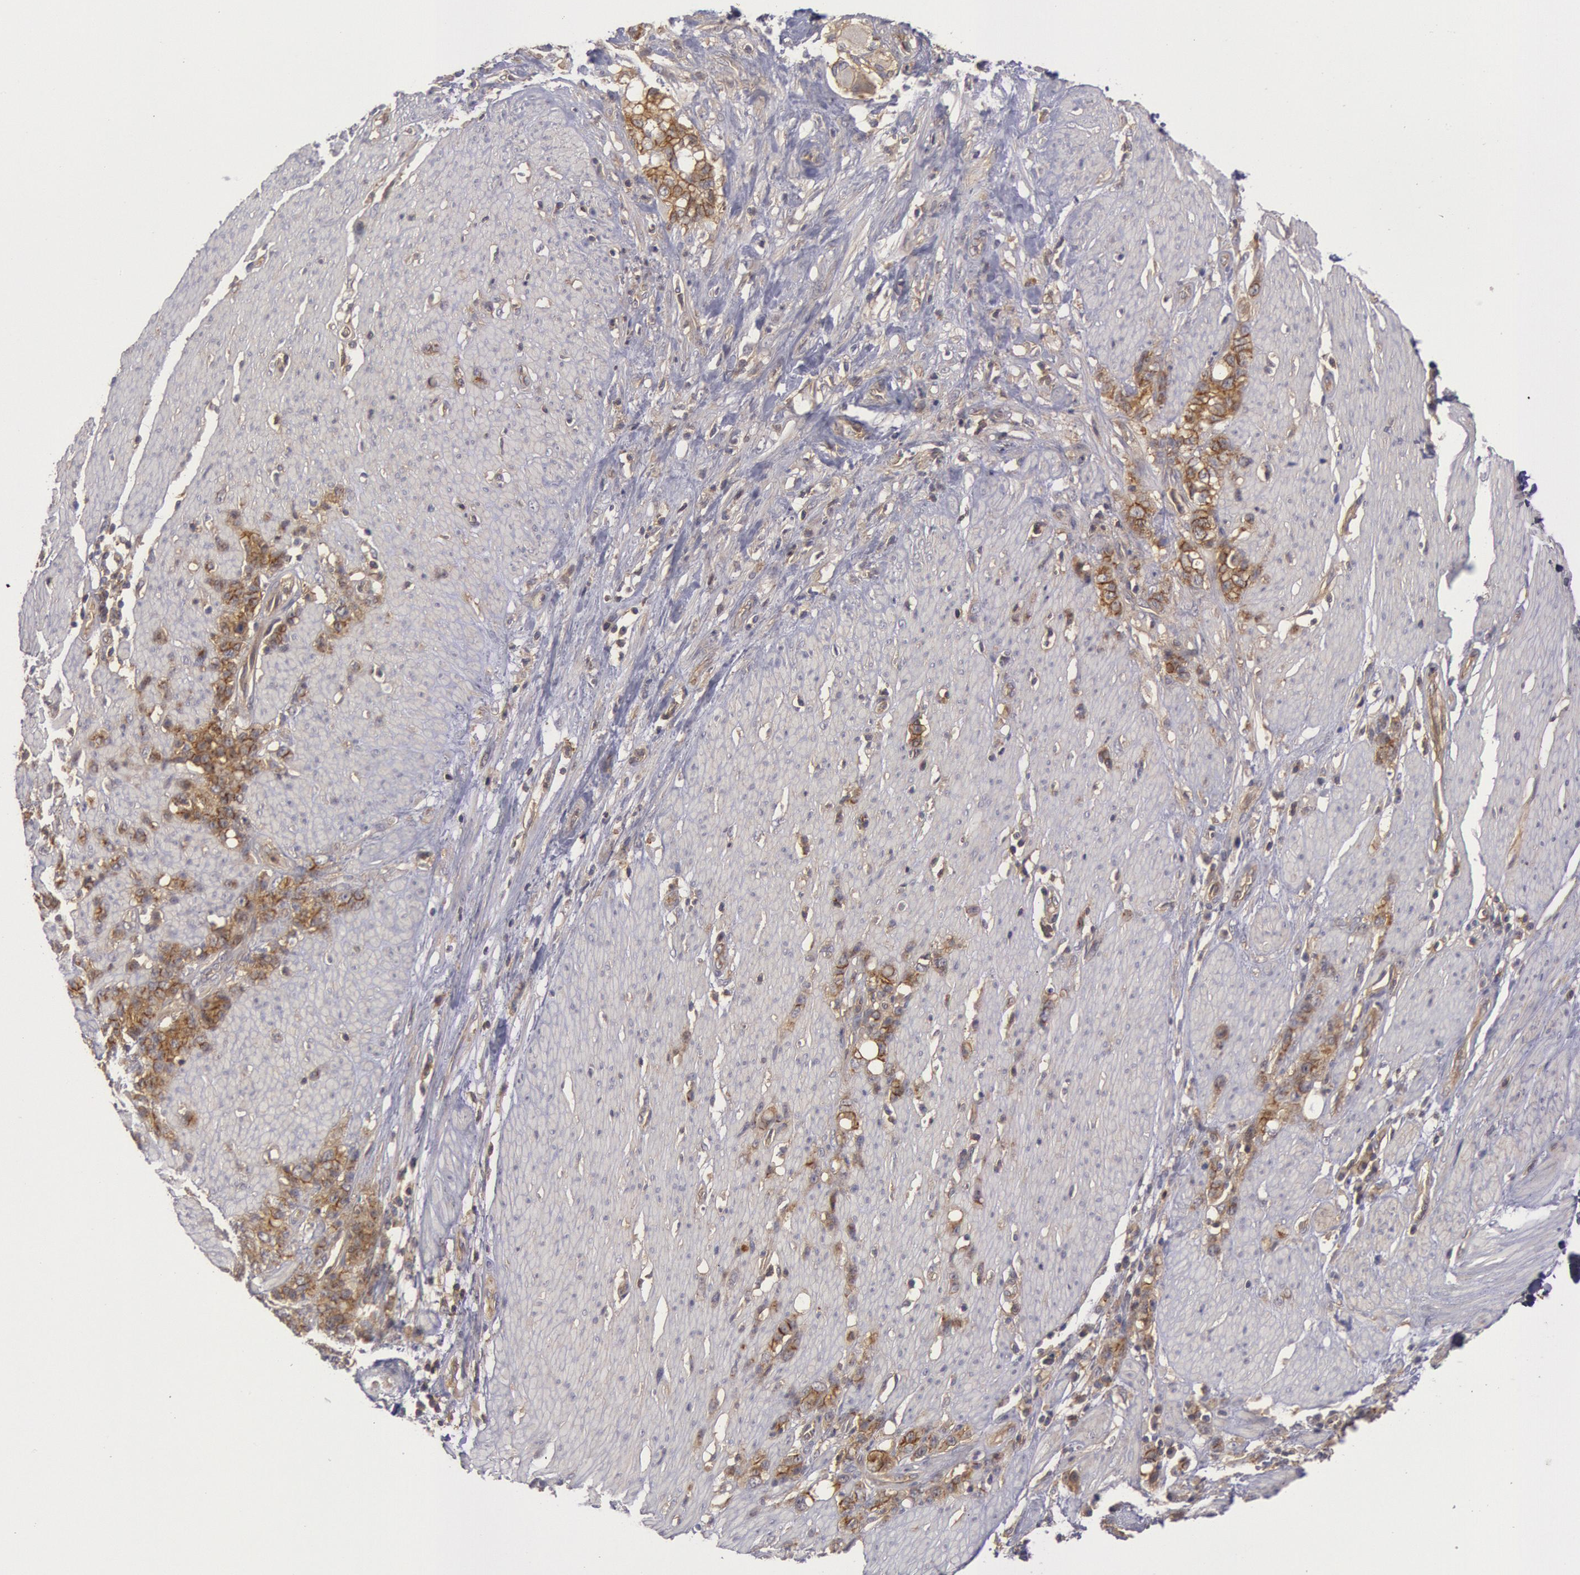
{"staining": {"intensity": "moderate", "quantity": "25%-75%", "location": "cytoplasmic/membranous"}, "tissue": "stomach cancer", "cell_type": "Tumor cells", "image_type": "cancer", "snomed": [{"axis": "morphology", "description": "Adenocarcinoma, NOS"}, {"axis": "topography", "description": "Stomach, lower"}], "caption": "This histopathology image exhibits IHC staining of stomach adenocarcinoma, with medium moderate cytoplasmic/membranous expression in approximately 25%-75% of tumor cells.", "gene": "STX4", "patient": {"sex": "male", "age": 88}}